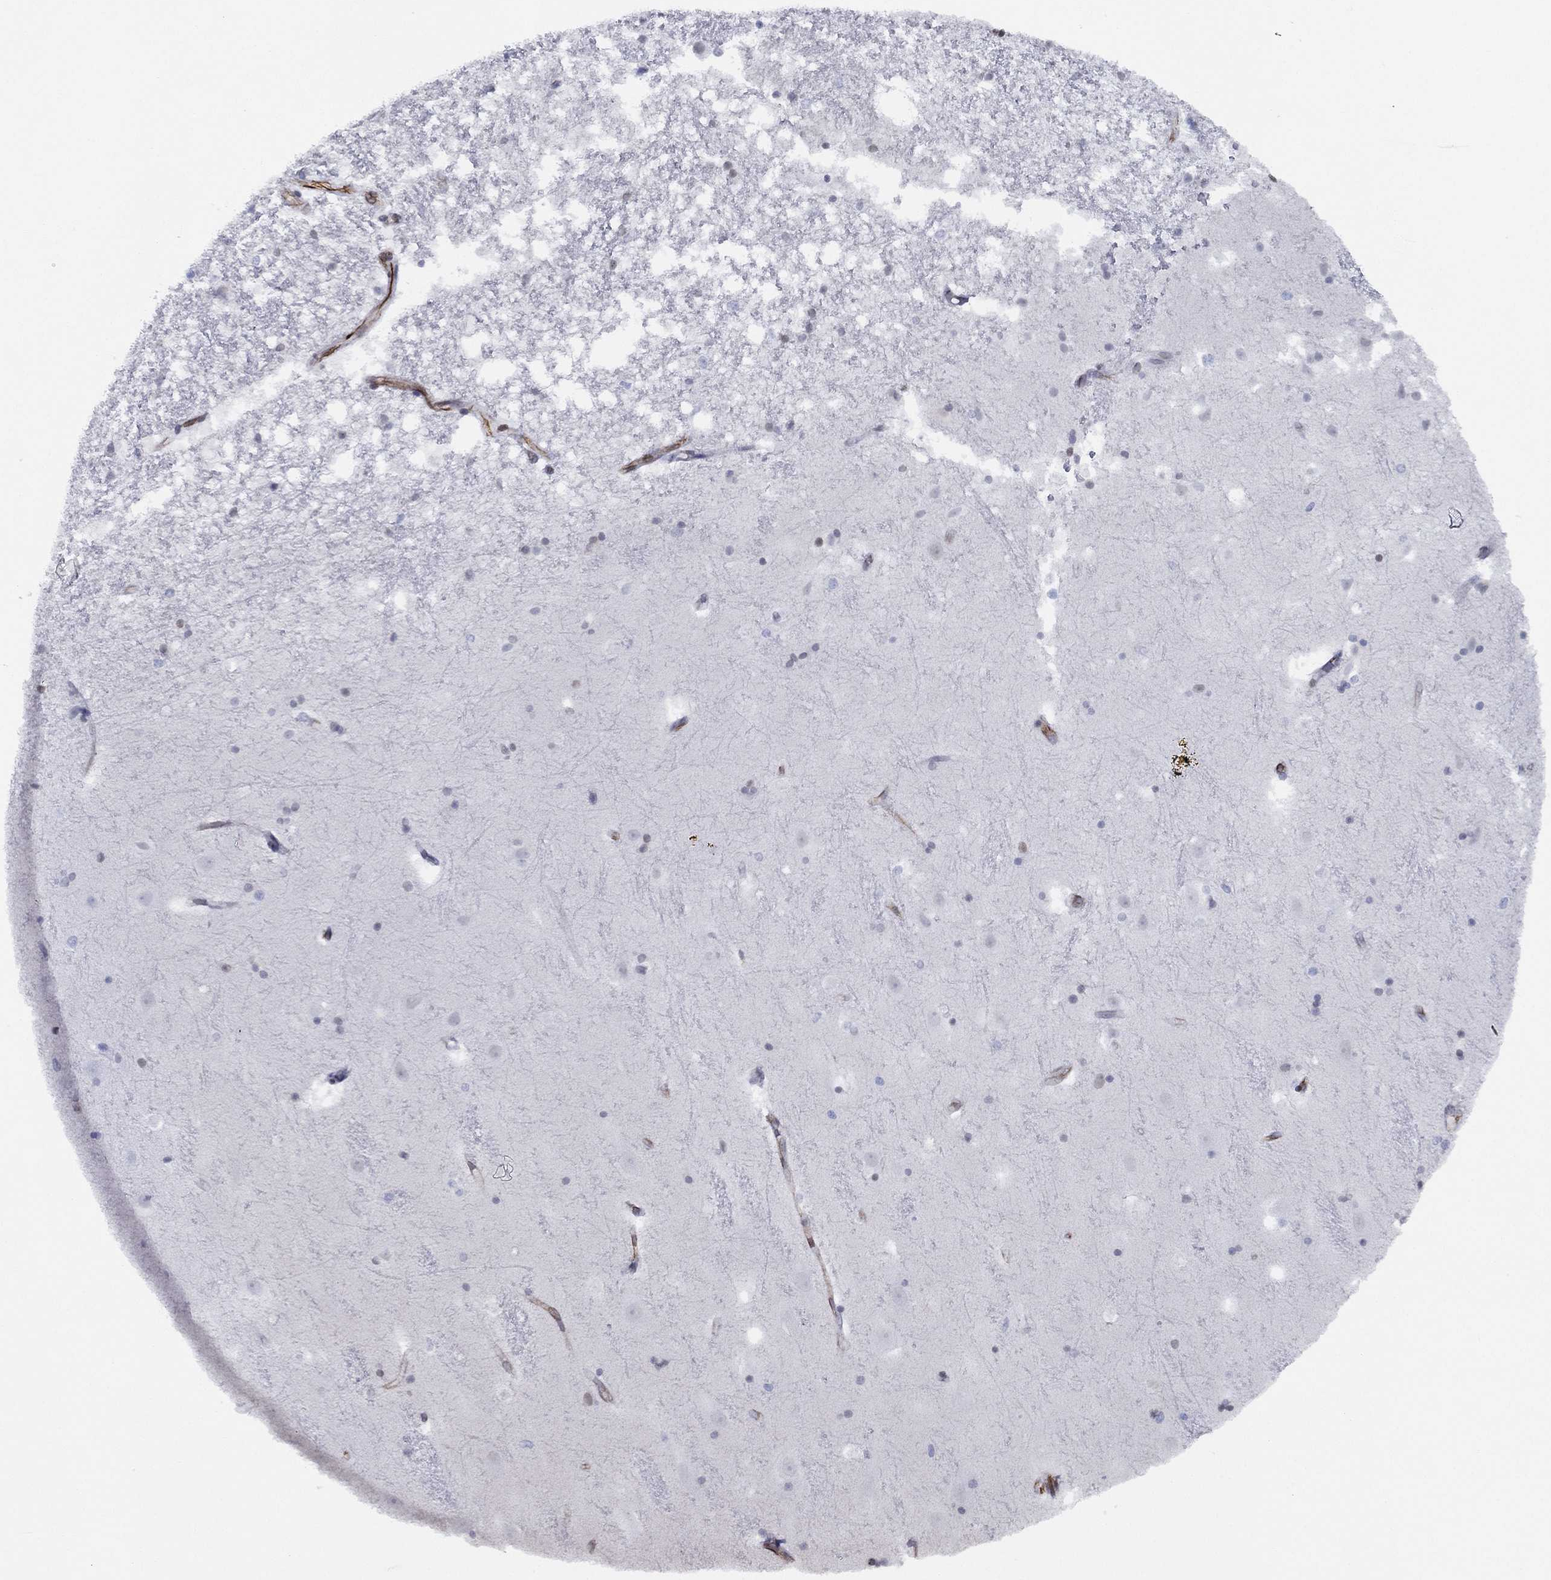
{"staining": {"intensity": "negative", "quantity": "none", "location": "none"}, "tissue": "hippocampus", "cell_type": "Glial cells", "image_type": "normal", "snomed": [{"axis": "morphology", "description": "Normal tissue, NOS"}, {"axis": "topography", "description": "Hippocampus"}], "caption": "A high-resolution micrograph shows immunohistochemistry (IHC) staining of benign hippocampus, which reveals no significant staining in glial cells.", "gene": "MAS1", "patient": {"sex": "male", "age": 49}}